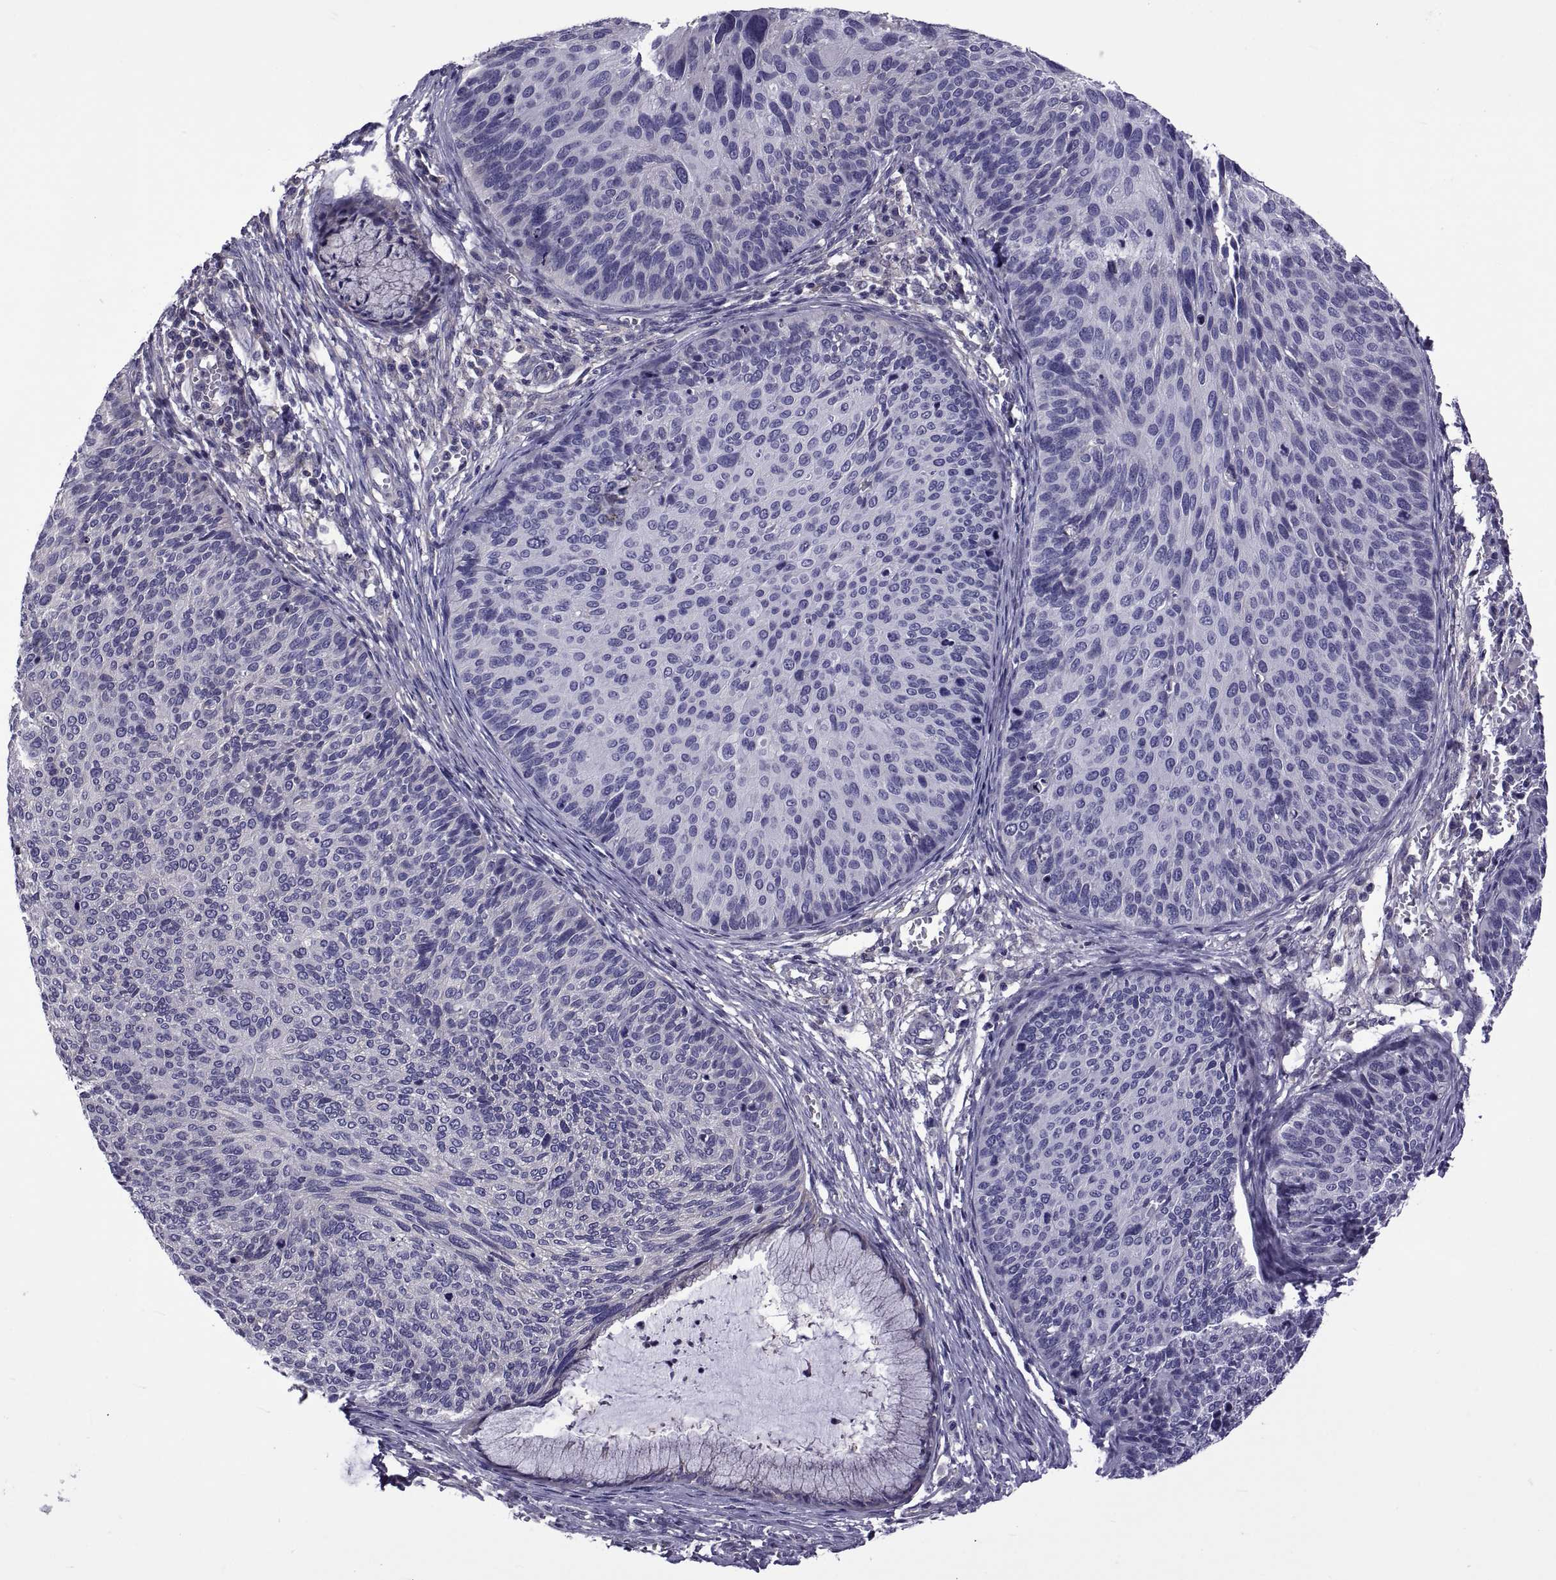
{"staining": {"intensity": "negative", "quantity": "none", "location": "none"}, "tissue": "cervical cancer", "cell_type": "Tumor cells", "image_type": "cancer", "snomed": [{"axis": "morphology", "description": "Squamous cell carcinoma, NOS"}, {"axis": "topography", "description": "Cervix"}], "caption": "Tumor cells show no significant protein expression in squamous cell carcinoma (cervical). (Brightfield microscopy of DAB immunohistochemistry at high magnification).", "gene": "TMC3", "patient": {"sex": "female", "age": 36}}